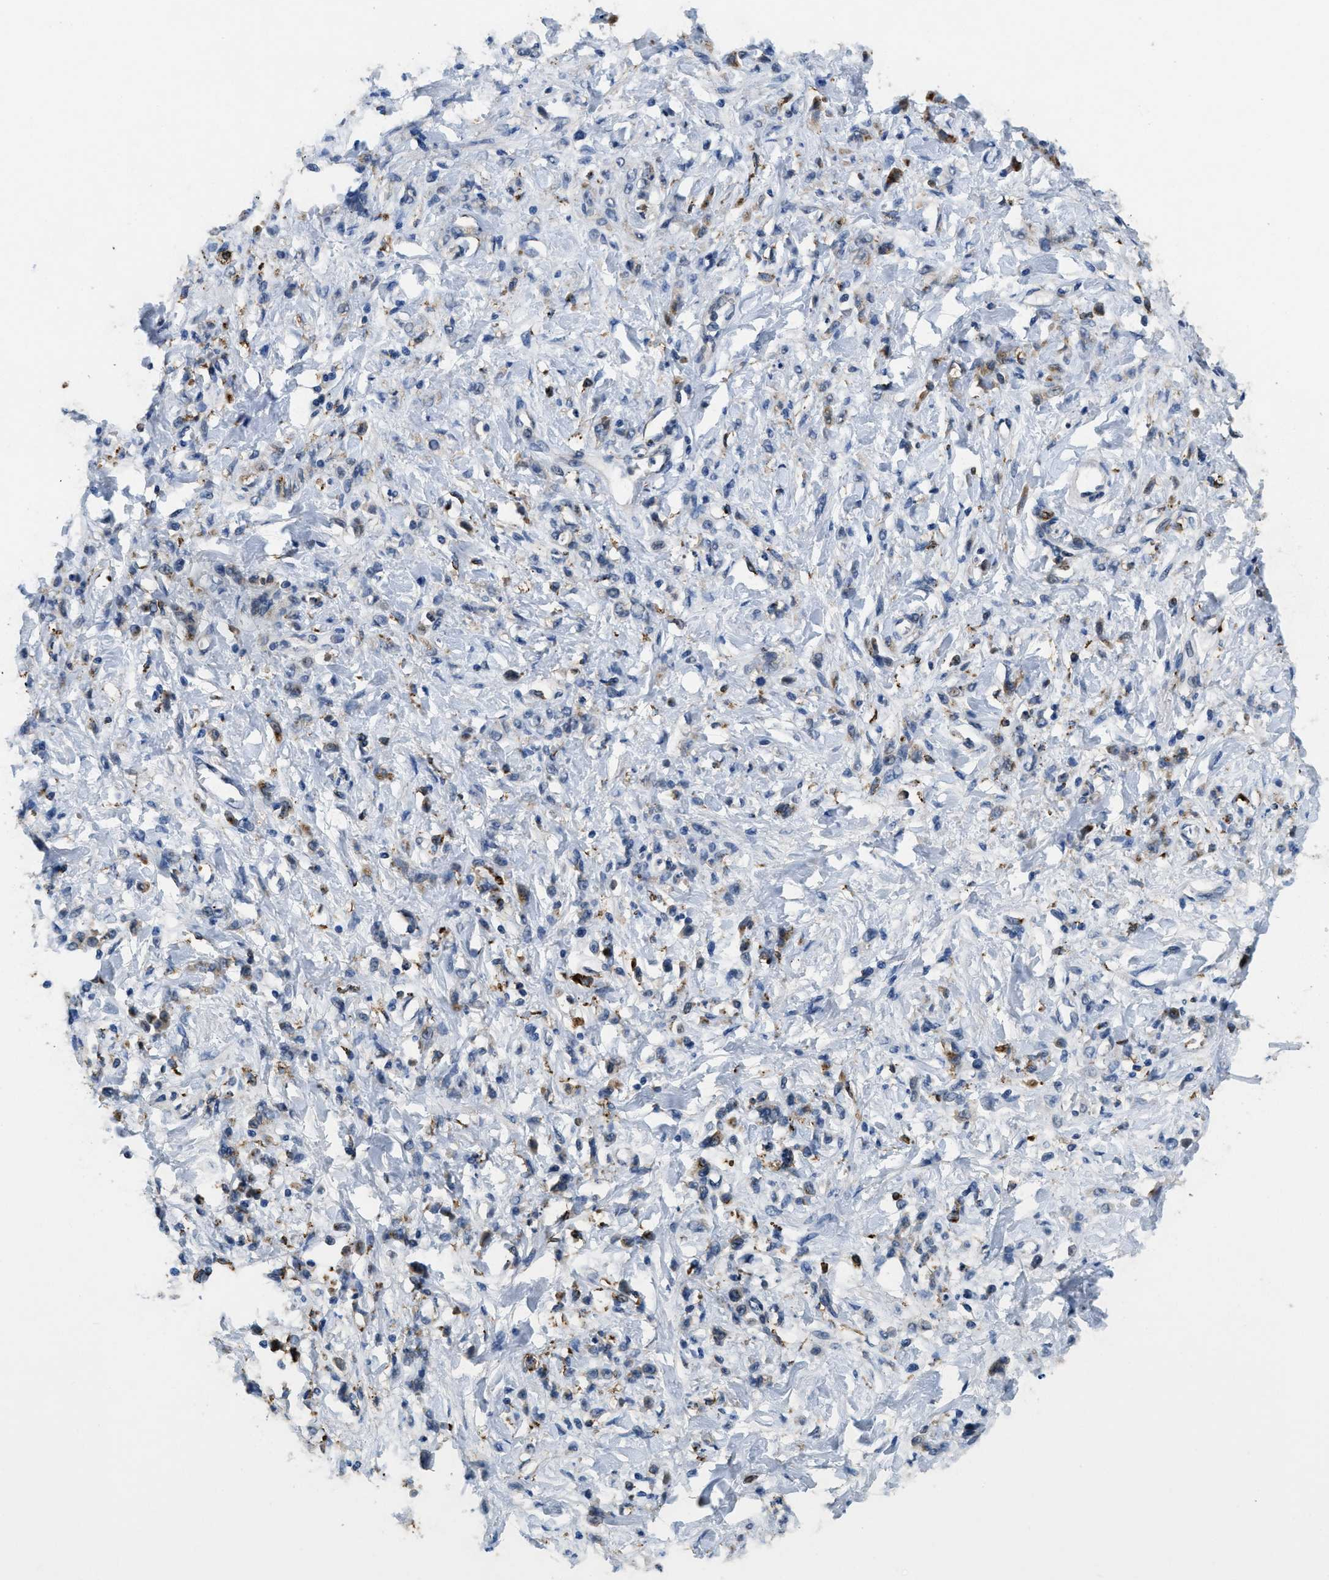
{"staining": {"intensity": "weak", "quantity": "25%-75%", "location": "cytoplasmic/membranous"}, "tissue": "stomach cancer", "cell_type": "Tumor cells", "image_type": "cancer", "snomed": [{"axis": "morphology", "description": "Normal tissue, NOS"}, {"axis": "morphology", "description": "Adenocarcinoma, NOS"}, {"axis": "topography", "description": "Stomach"}], "caption": "A histopathology image showing weak cytoplasmic/membranous staining in approximately 25%-75% of tumor cells in stomach cancer, as visualized by brown immunohistochemical staining.", "gene": "BMPR2", "patient": {"sex": "male", "age": 82}}